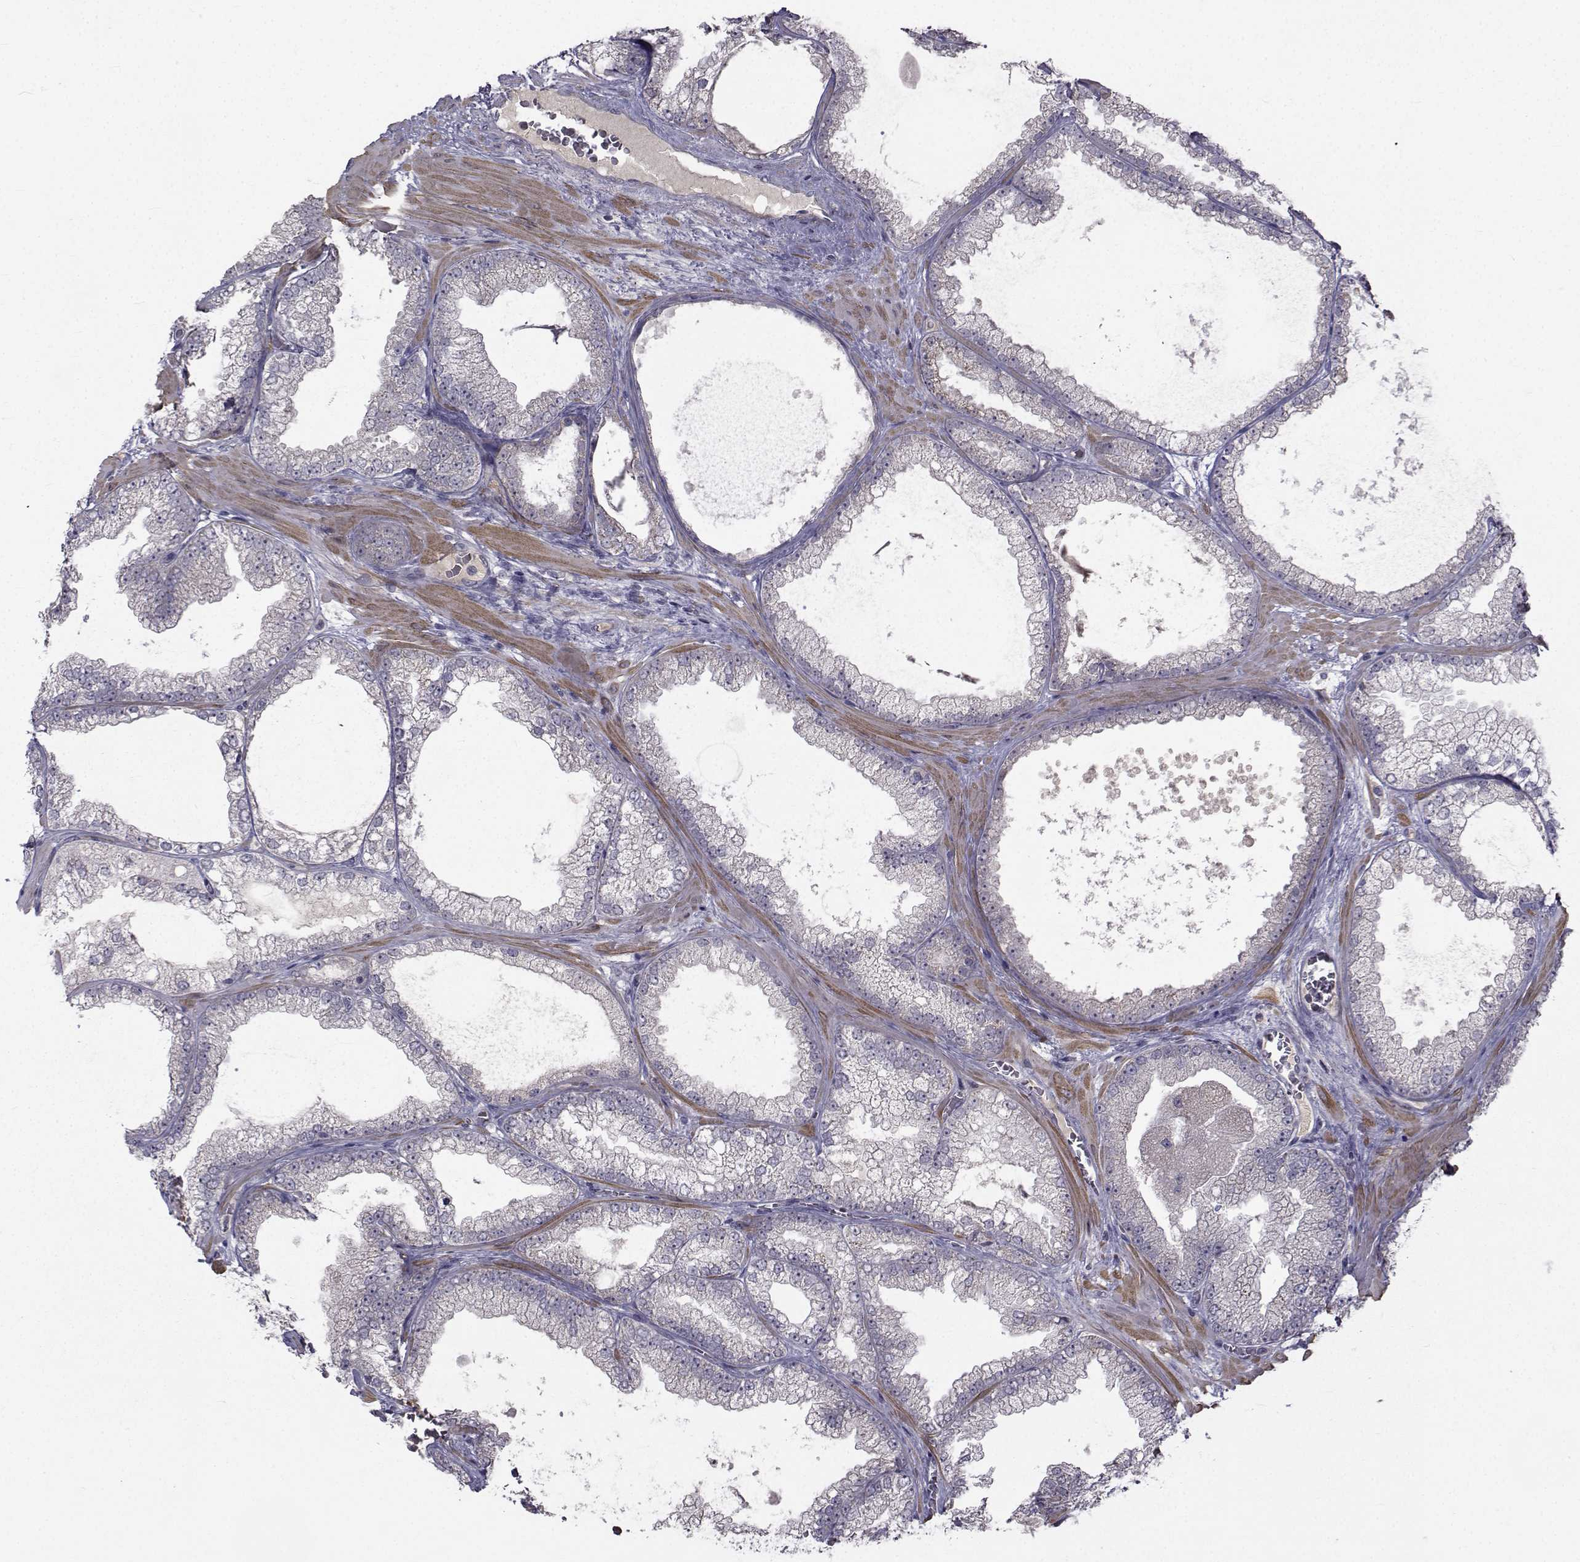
{"staining": {"intensity": "negative", "quantity": "none", "location": "none"}, "tissue": "prostate cancer", "cell_type": "Tumor cells", "image_type": "cancer", "snomed": [{"axis": "morphology", "description": "Adenocarcinoma, Low grade"}, {"axis": "topography", "description": "Prostate"}], "caption": "Prostate cancer (adenocarcinoma (low-grade)) stained for a protein using immunohistochemistry (IHC) reveals no staining tumor cells.", "gene": "FDXR", "patient": {"sex": "male", "age": 57}}